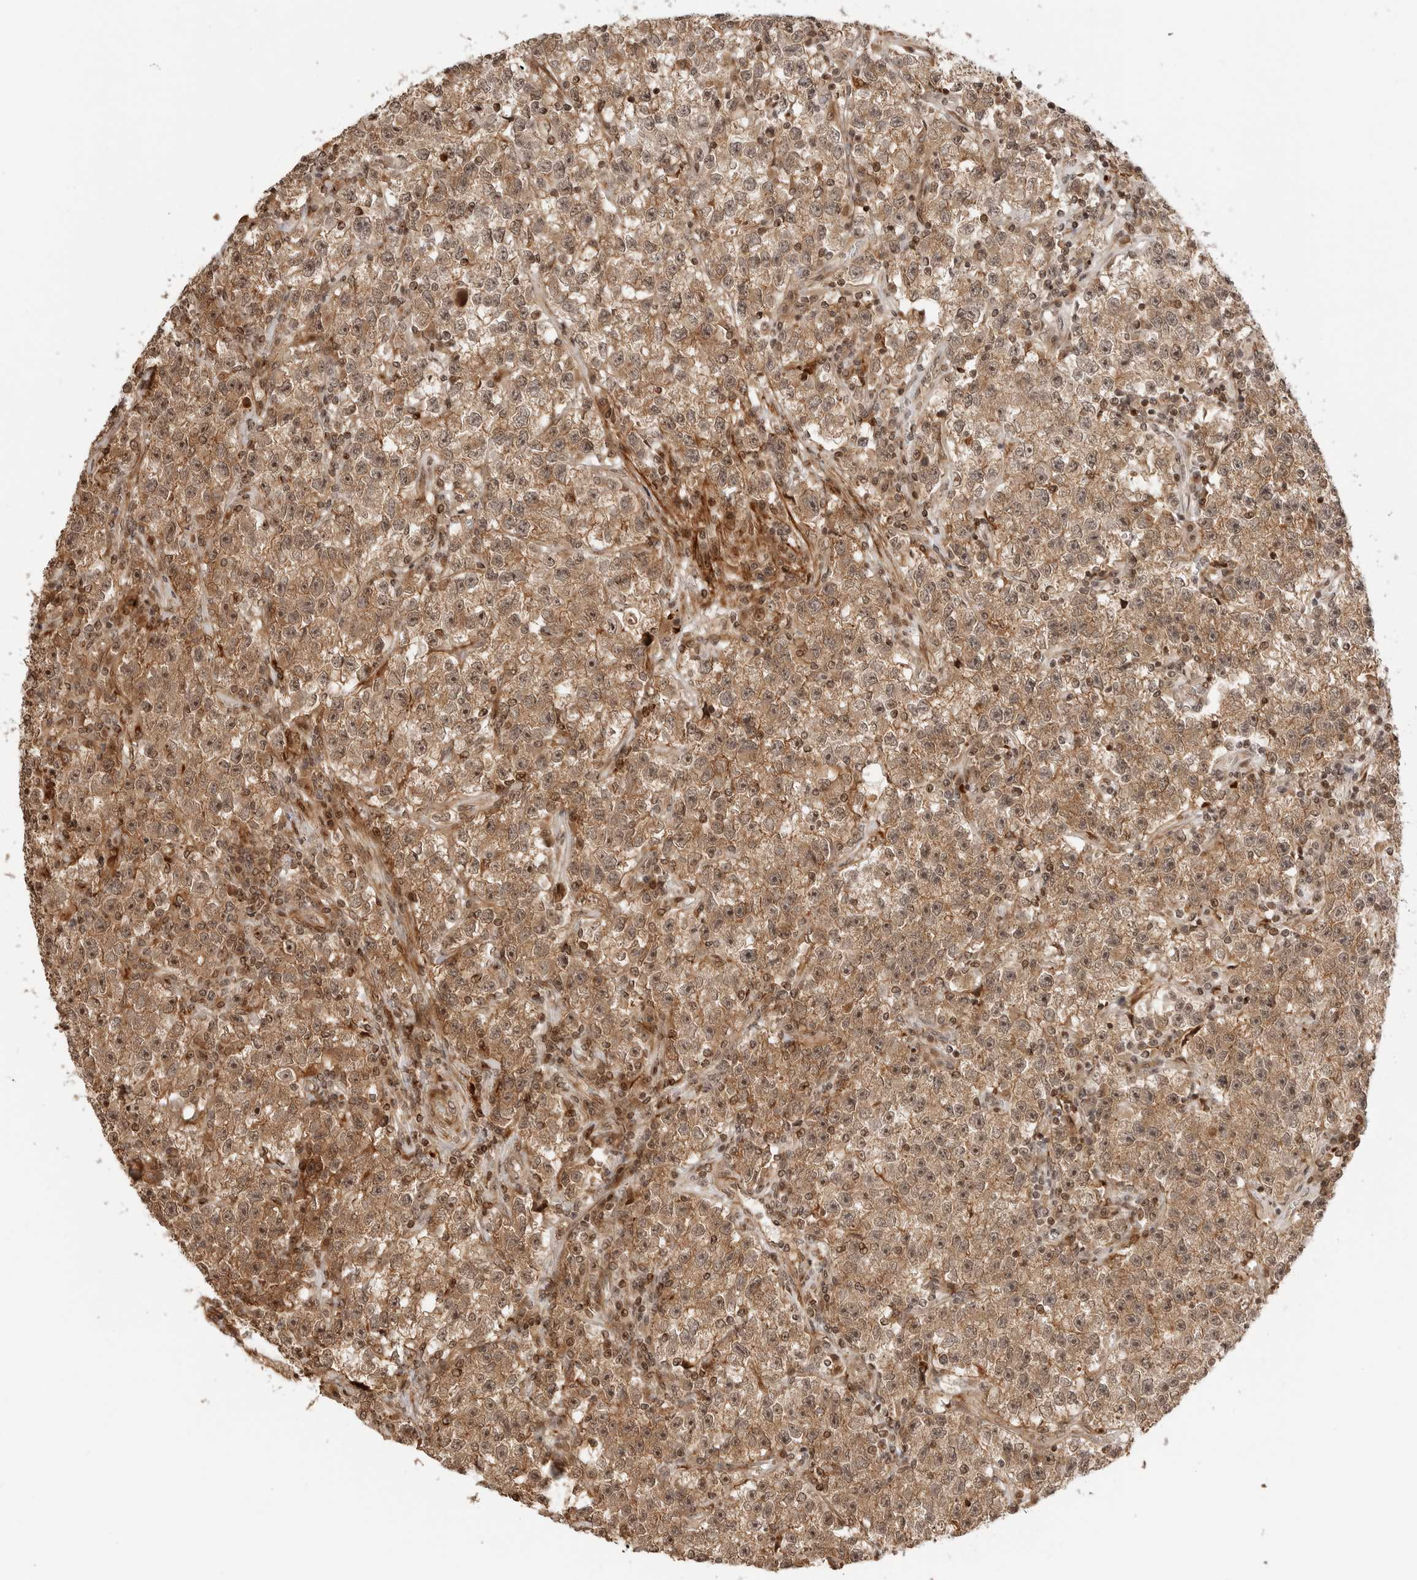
{"staining": {"intensity": "moderate", "quantity": ">75%", "location": "cytoplasmic/membranous,nuclear"}, "tissue": "testis cancer", "cell_type": "Tumor cells", "image_type": "cancer", "snomed": [{"axis": "morphology", "description": "Seminoma, NOS"}, {"axis": "topography", "description": "Testis"}], "caption": "Immunohistochemical staining of testis seminoma demonstrates medium levels of moderate cytoplasmic/membranous and nuclear expression in about >75% of tumor cells.", "gene": "GEM", "patient": {"sex": "male", "age": 22}}